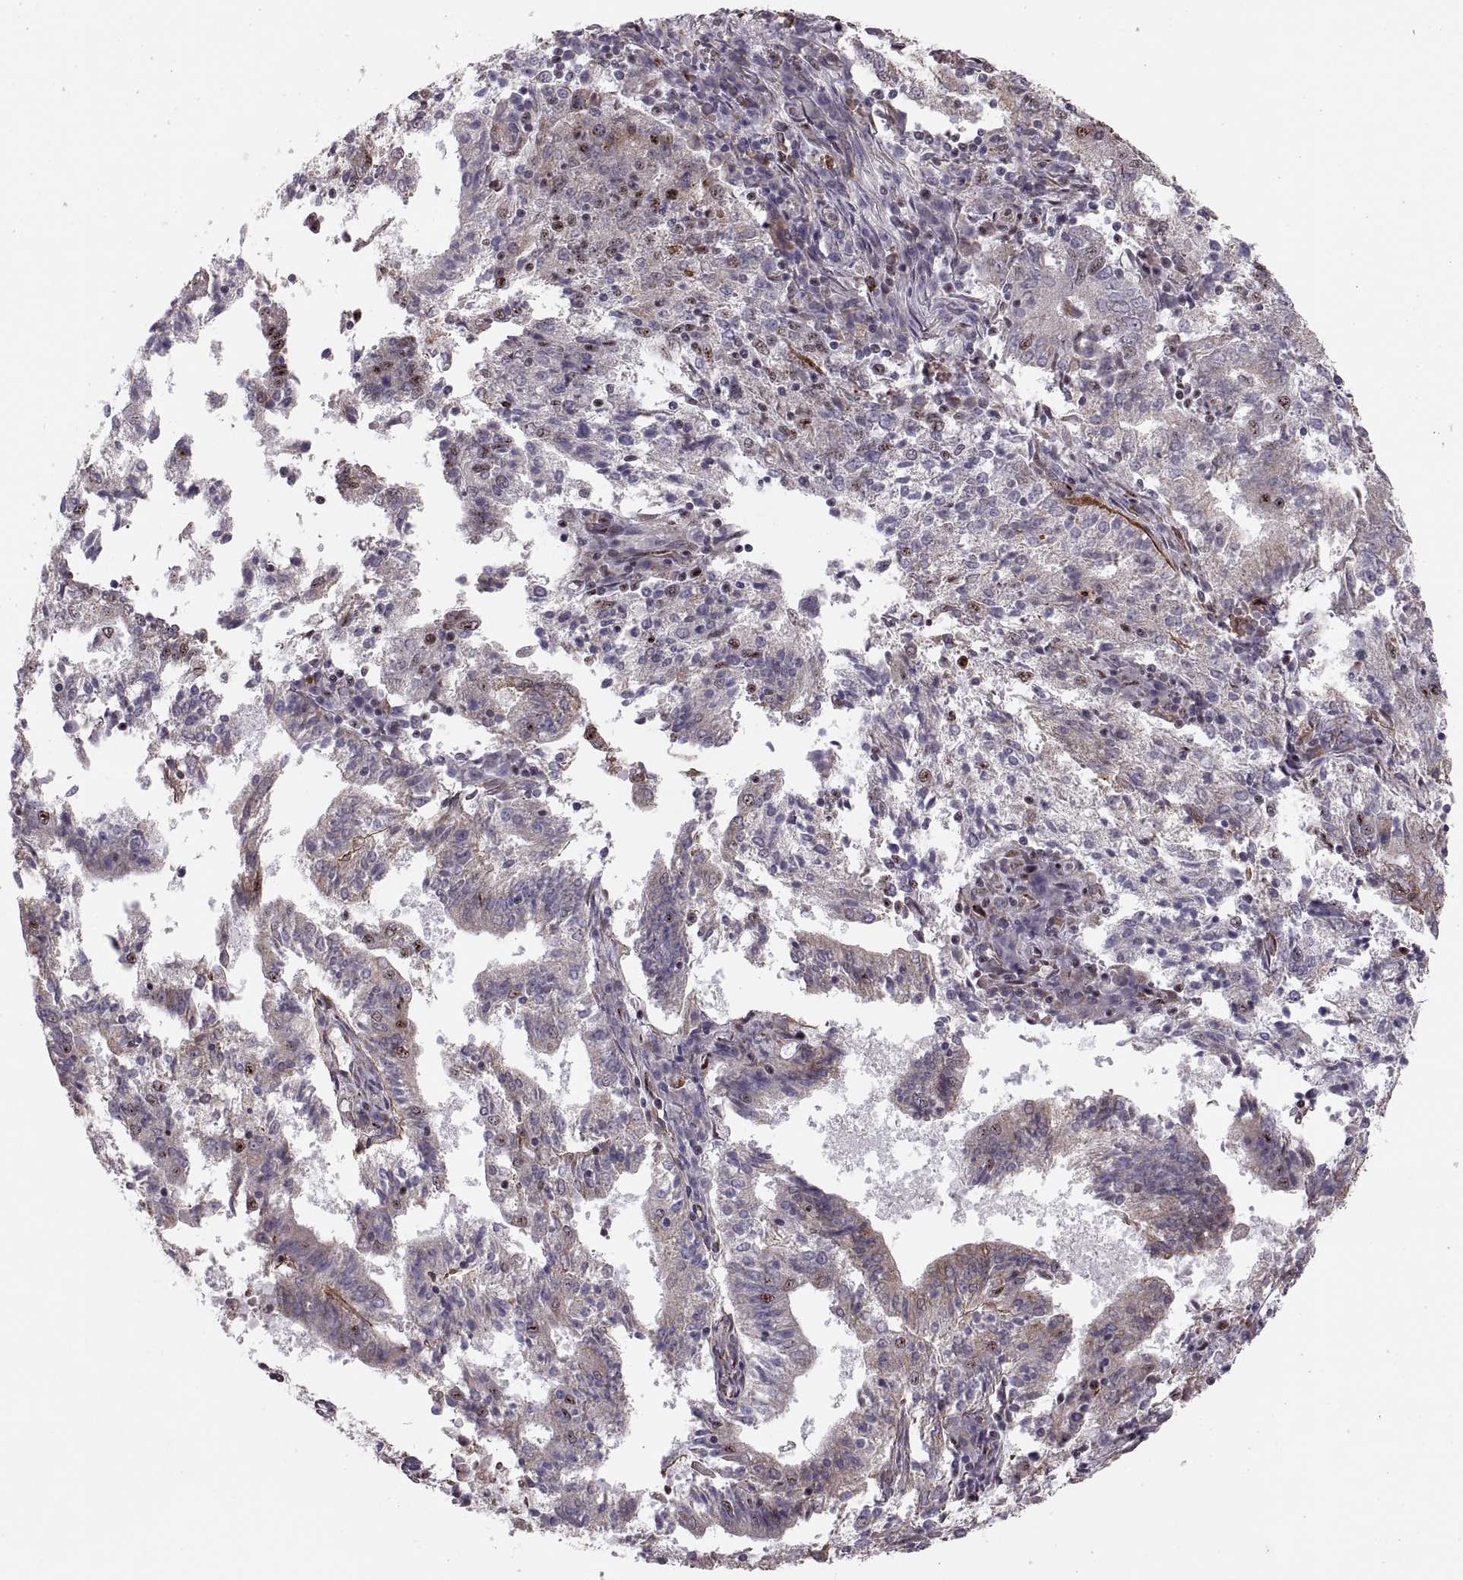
{"staining": {"intensity": "moderate", "quantity": "<25%", "location": "cytoplasmic/membranous,nuclear"}, "tissue": "endometrial cancer", "cell_type": "Tumor cells", "image_type": "cancer", "snomed": [{"axis": "morphology", "description": "Adenocarcinoma, NOS"}, {"axis": "topography", "description": "Endometrium"}], "caption": "Endometrial cancer (adenocarcinoma) tissue shows moderate cytoplasmic/membranous and nuclear staining in about <25% of tumor cells, visualized by immunohistochemistry.", "gene": "ZCCHC17", "patient": {"sex": "female", "age": 82}}